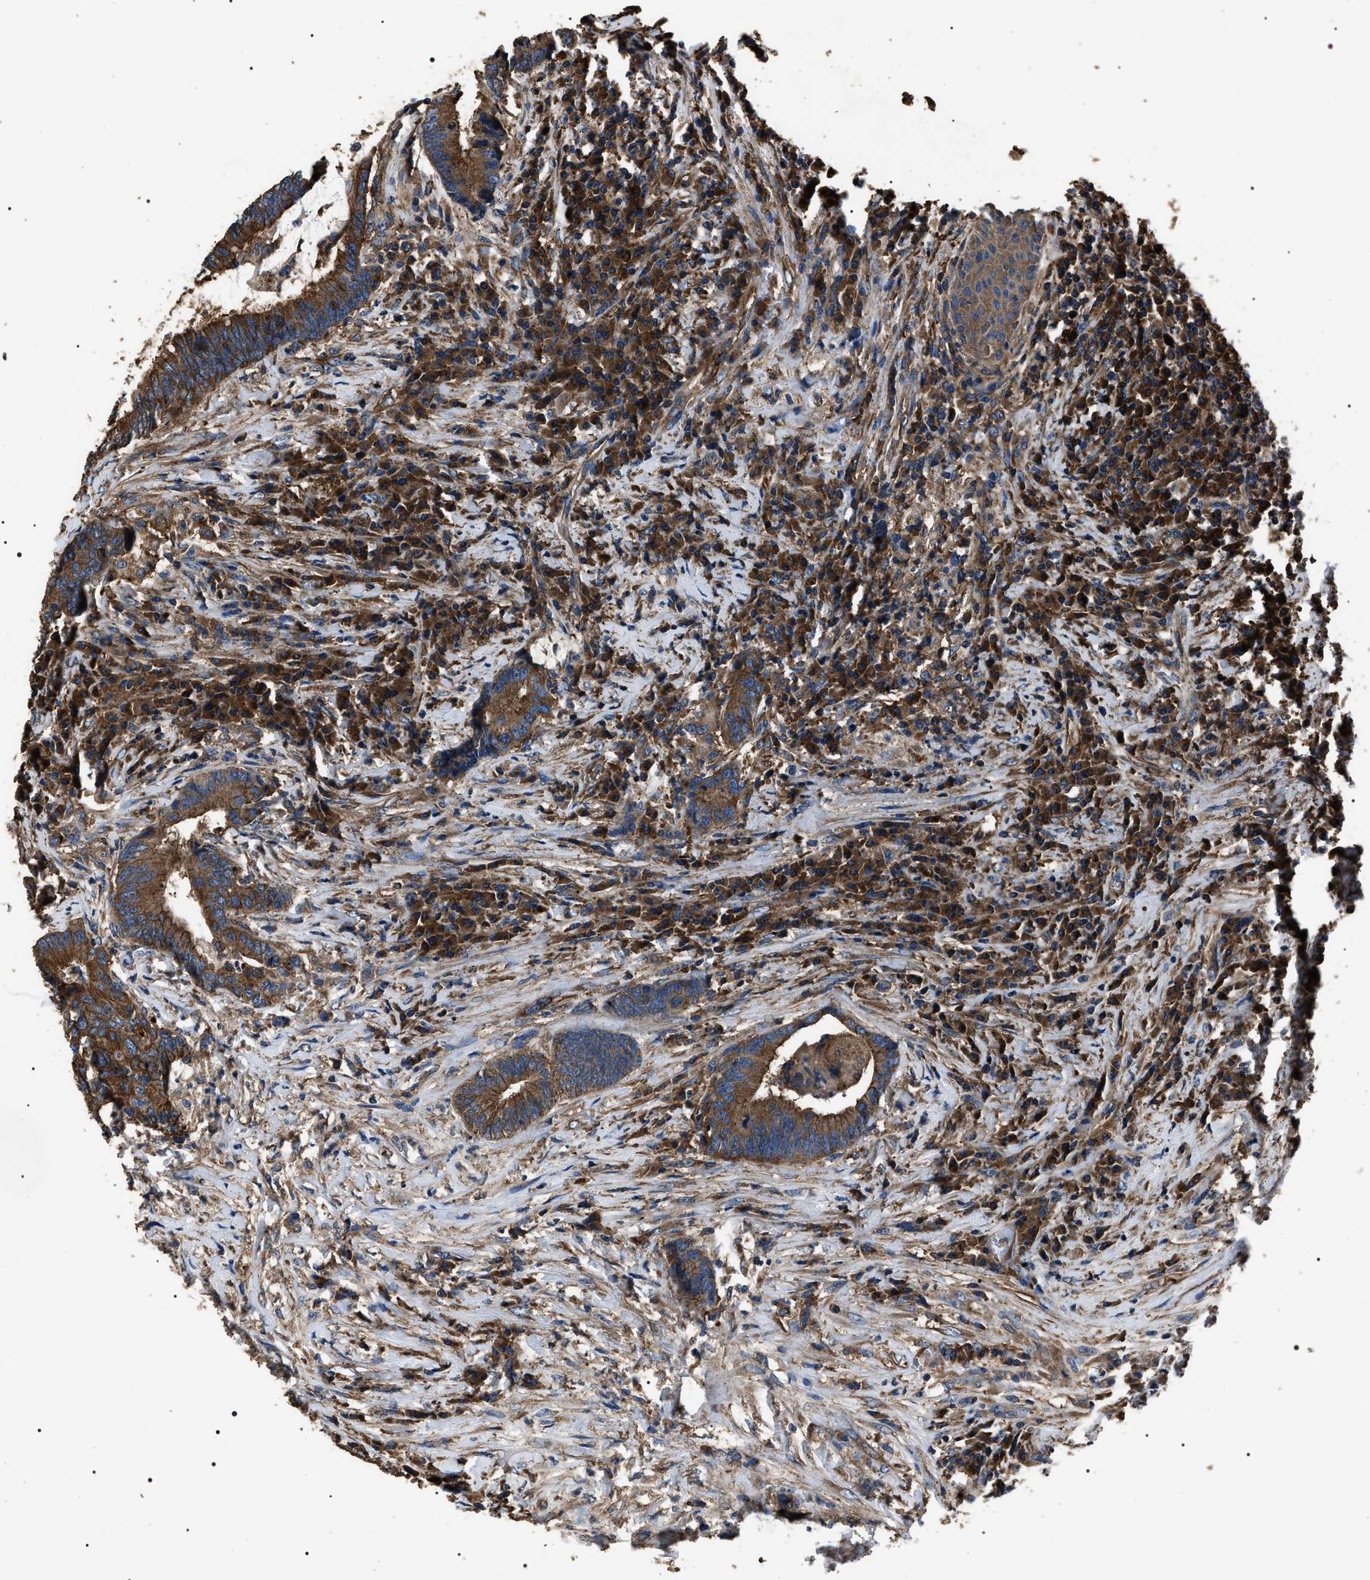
{"staining": {"intensity": "strong", "quantity": ">75%", "location": "cytoplasmic/membranous"}, "tissue": "colorectal cancer", "cell_type": "Tumor cells", "image_type": "cancer", "snomed": [{"axis": "morphology", "description": "Adenocarcinoma, NOS"}, {"axis": "topography", "description": "Rectum"}, {"axis": "topography", "description": "Anal"}], "caption": "Strong cytoplasmic/membranous protein positivity is seen in about >75% of tumor cells in adenocarcinoma (colorectal). The staining is performed using DAB (3,3'-diaminobenzidine) brown chromogen to label protein expression. The nuclei are counter-stained blue using hematoxylin.", "gene": "HSCB", "patient": {"sex": "female", "age": 89}}